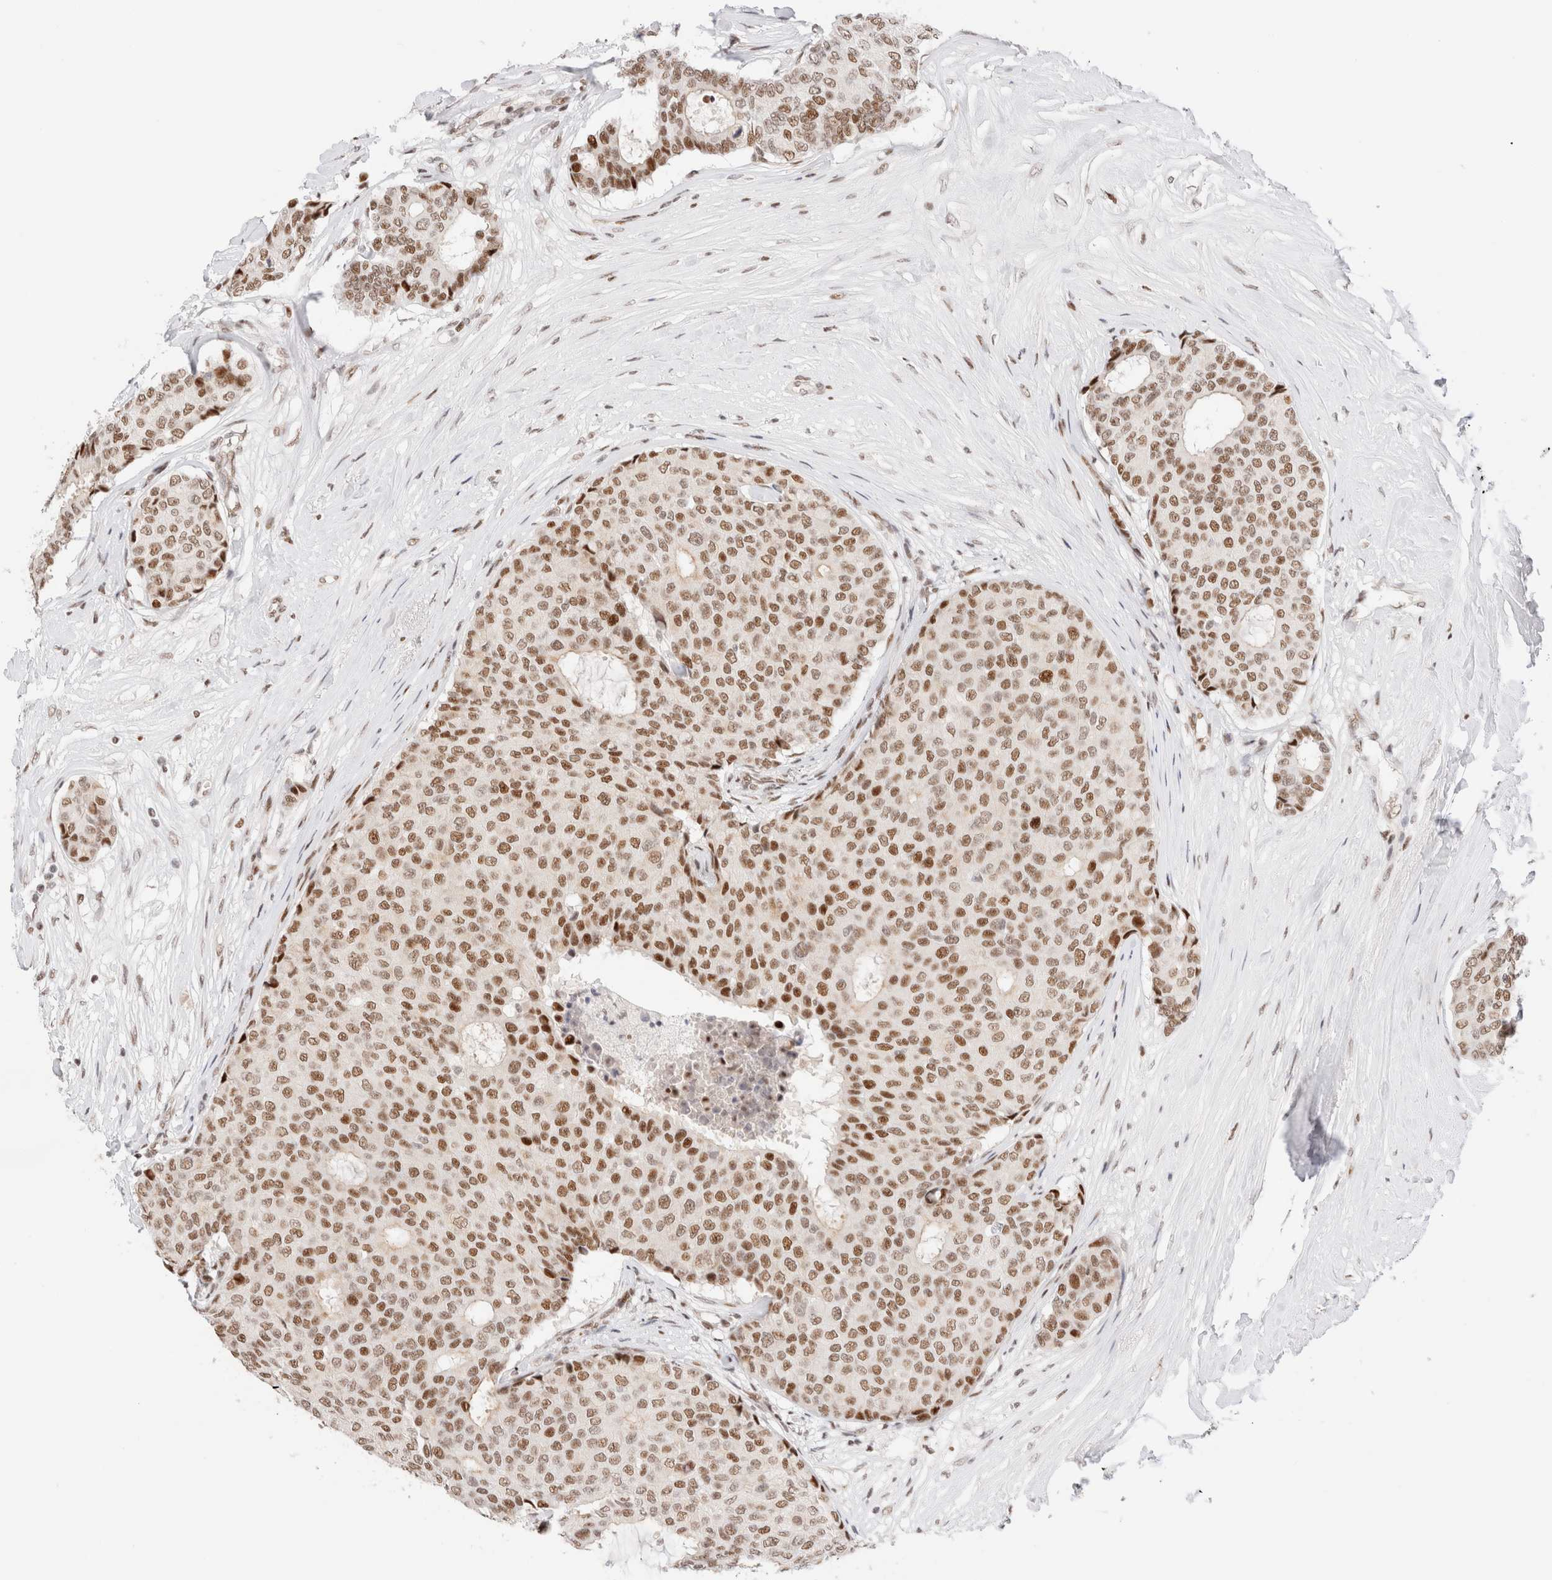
{"staining": {"intensity": "moderate", "quantity": ">75%", "location": "nuclear"}, "tissue": "breast cancer", "cell_type": "Tumor cells", "image_type": "cancer", "snomed": [{"axis": "morphology", "description": "Duct carcinoma"}, {"axis": "topography", "description": "Breast"}], "caption": "High-power microscopy captured an IHC micrograph of breast cancer (invasive ductal carcinoma), revealing moderate nuclear staining in about >75% of tumor cells.", "gene": "ZNF282", "patient": {"sex": "female", "age": 75}}